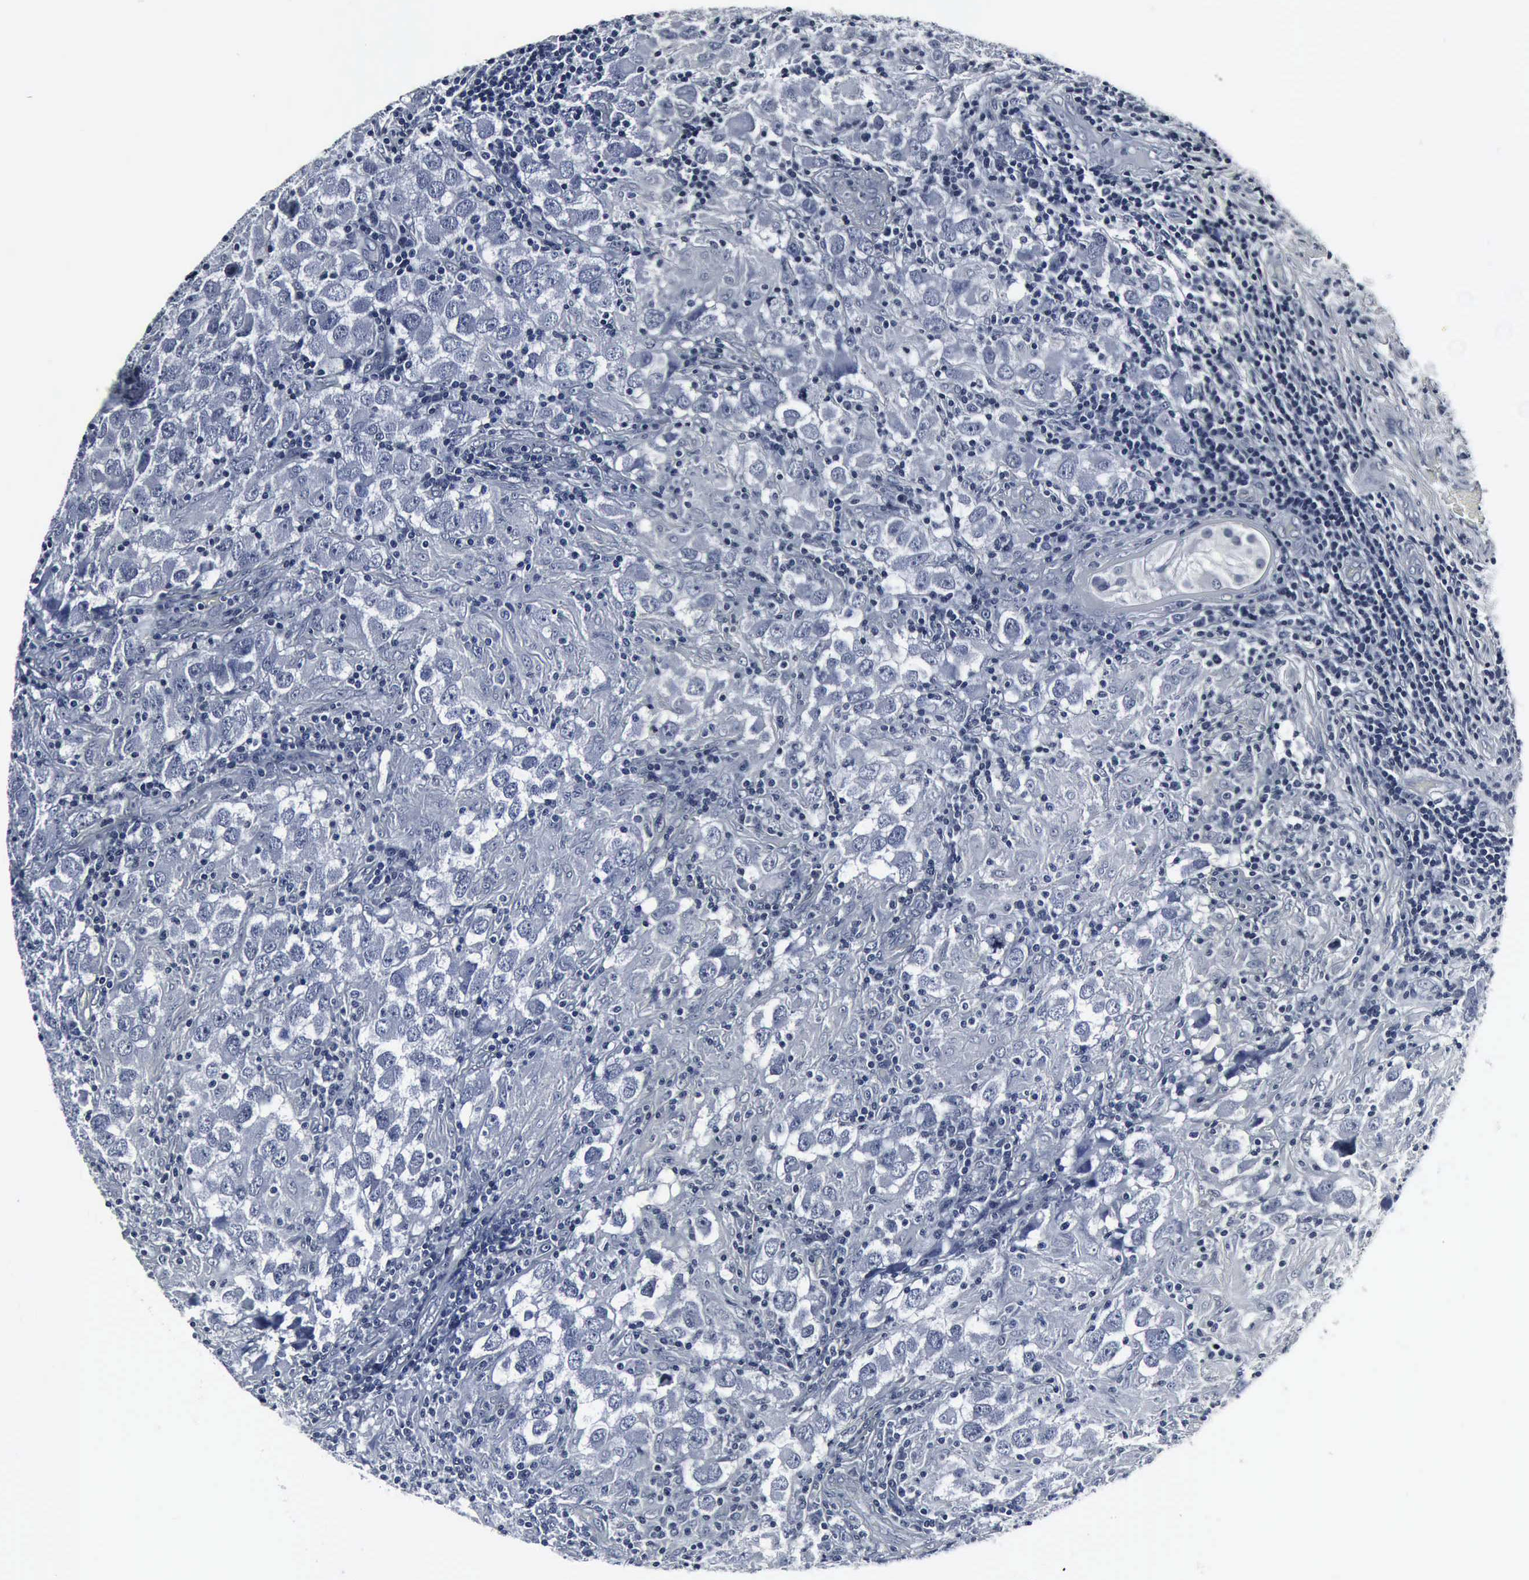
{"staining": {"intensity": "negative", "quantity": "none", "location": "none"}, "tissue": "testis cancer", "cell_type": "Tumor cells", "image_type": "cancer", "snomed": [{"axis": "morphology", "description": "Carcinoma, Embryonal, NOS"}, {"axis": "topography", "description": "Testis"}], "caption": "This is a image of immunohistochemistry staining of embryonal carcinoma (testis), which shows no expression in tumor cells.", "gene": "SNAP25", "patient": {"sex": "male", "age": 21}}